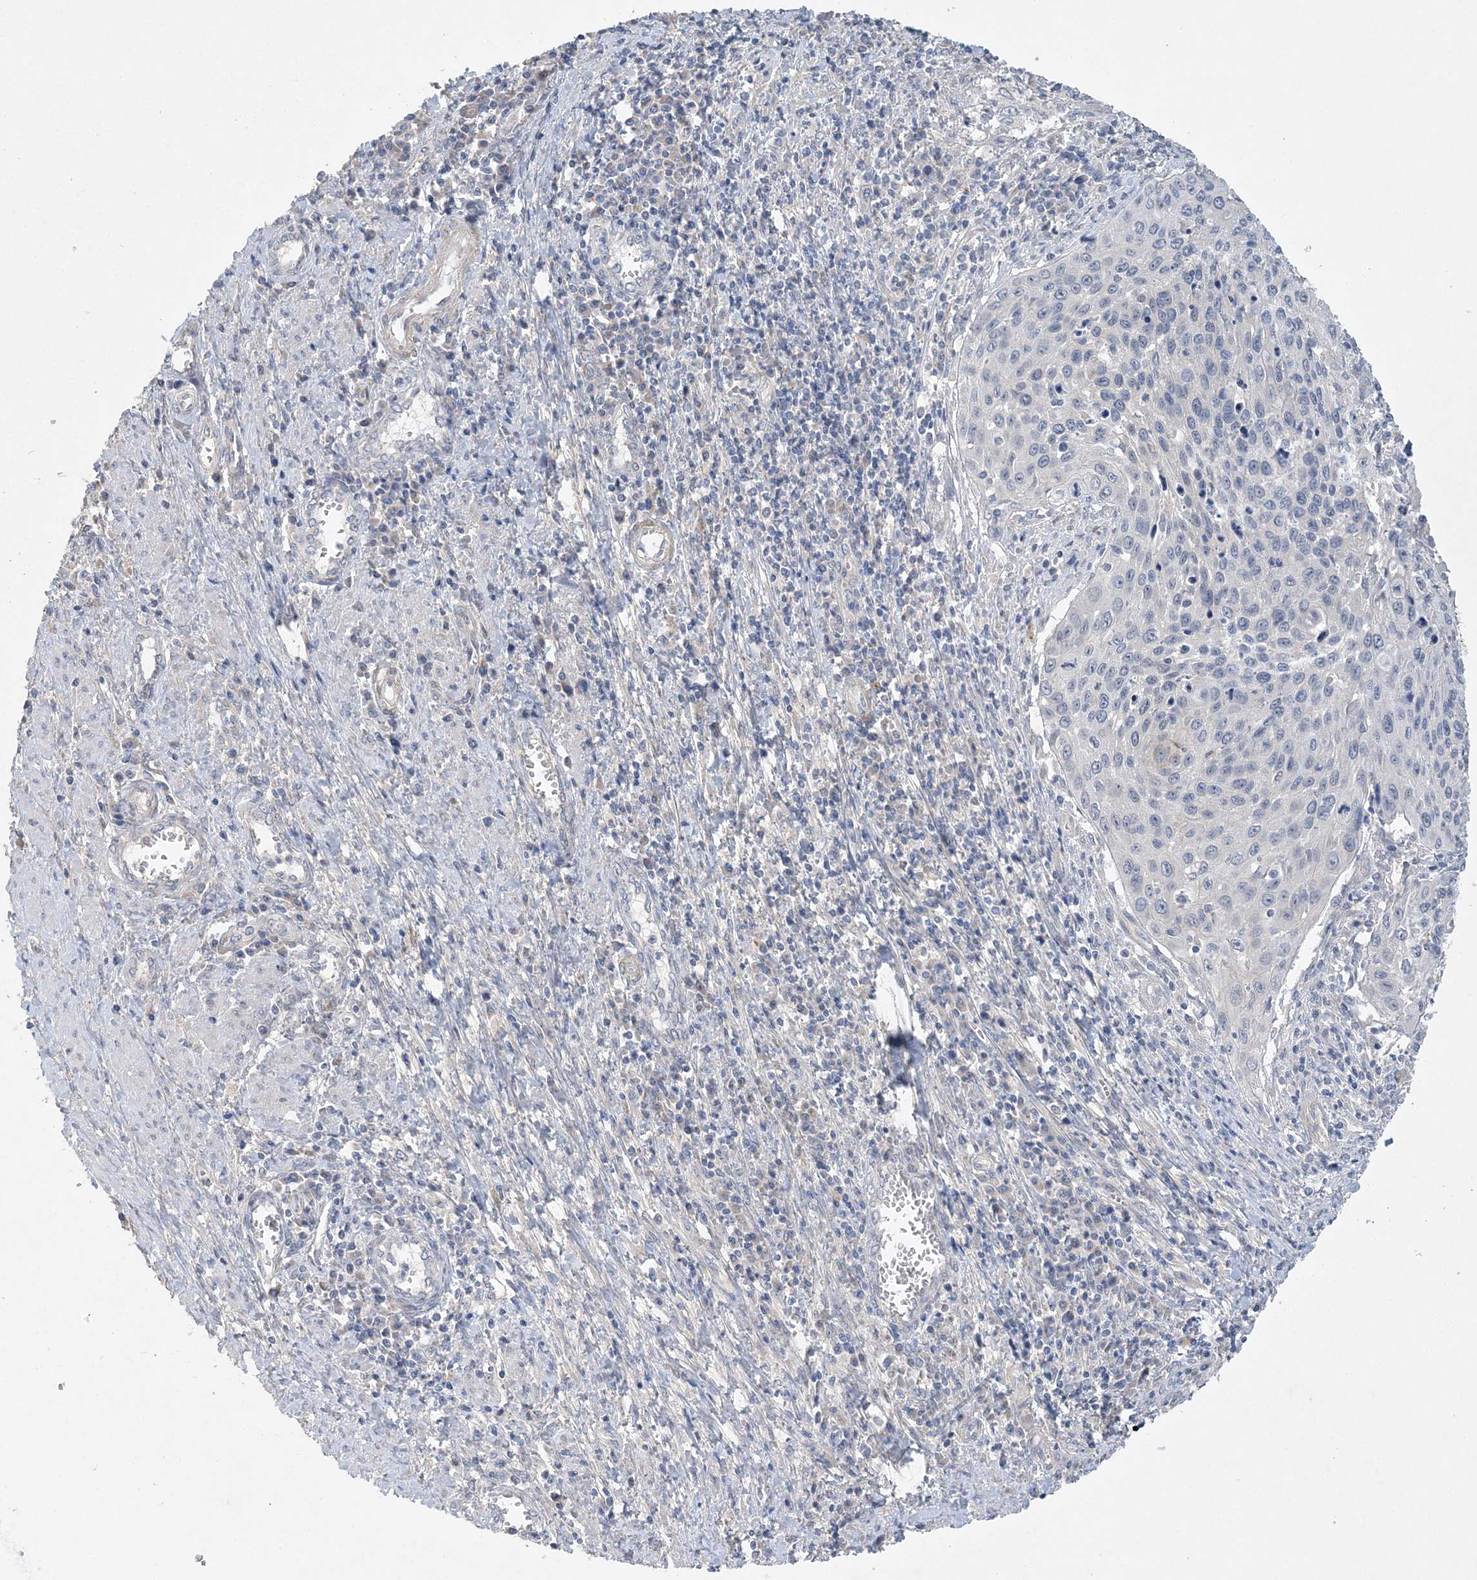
{"staining": {"intensity": "negative", "quantity": "none", "location": "none"}, "tissue": "cervical cancer", "cell_type": "Tumor cells", "image_type": "cancer", "snomed": [{"axis": "morphology", "description": "Squamous cell carcinoma, NOS"}, {"axis": "topography", "description": "Cervix"}], "caption": "Immunohistochemistry (IHC) of cervical squamous cell carcinoma shows no expression in tumor cells.", "gene": "ANKRD35", "patient": {"sex": "female", "age": 32}}